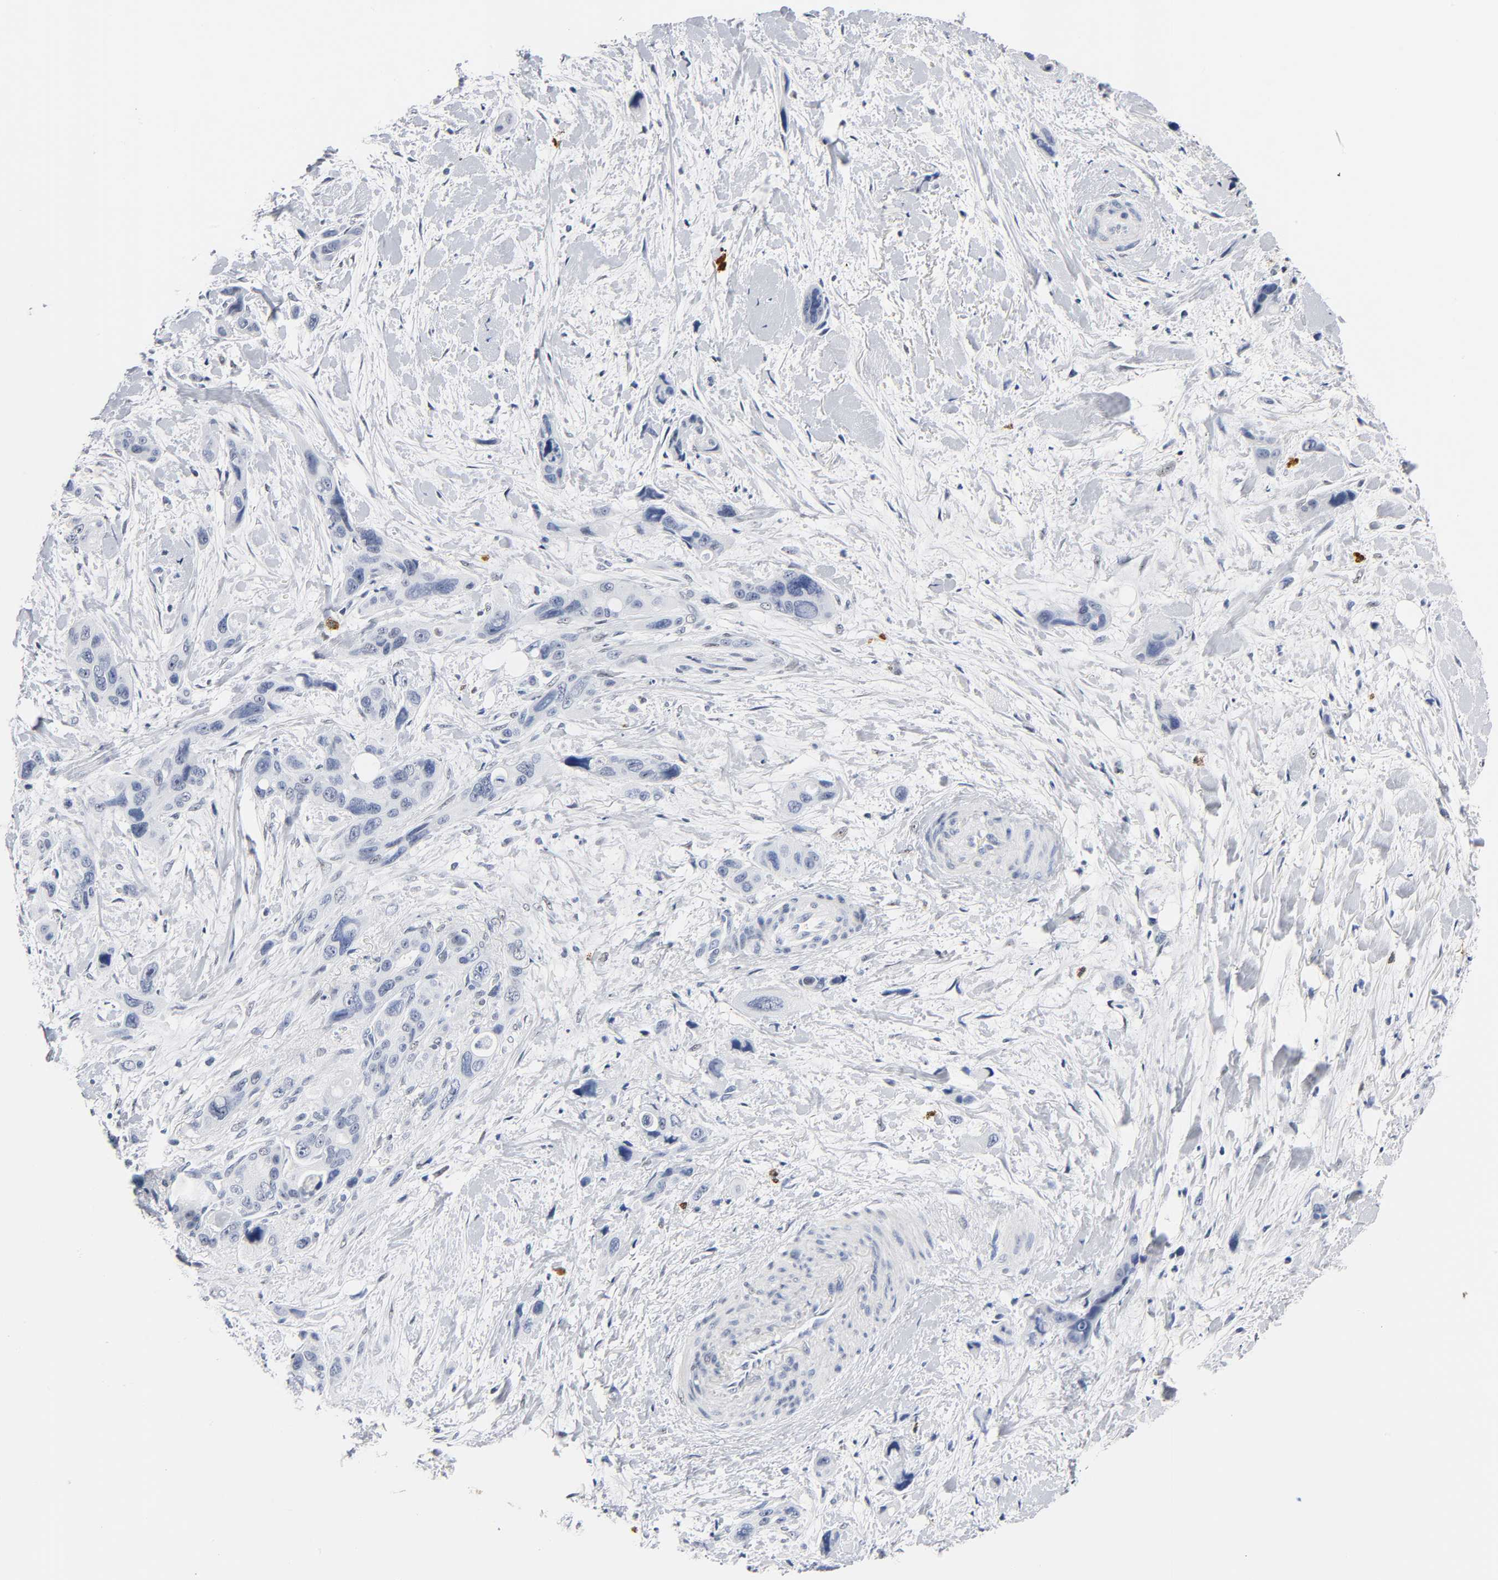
{"staining": {"intensity": "negative", "quantity": "none", "location": "none"}, "tissue": "pancreatic cancer", "cell_type": "Tumor cells", "image_type": "cancer", "snomed": [{"axis": "morphology", "description": "Adenocarcinoma, NOS"}, {"axis": "topography", "description": "Pancreas"}], "caption": "Adenocarcinoma (pancreatic) stained for a protein using immunohistochemistry exhibits no staining tumor cells.", "gene": "NAB2", "patient": {"sex": "male", "age": 46}}